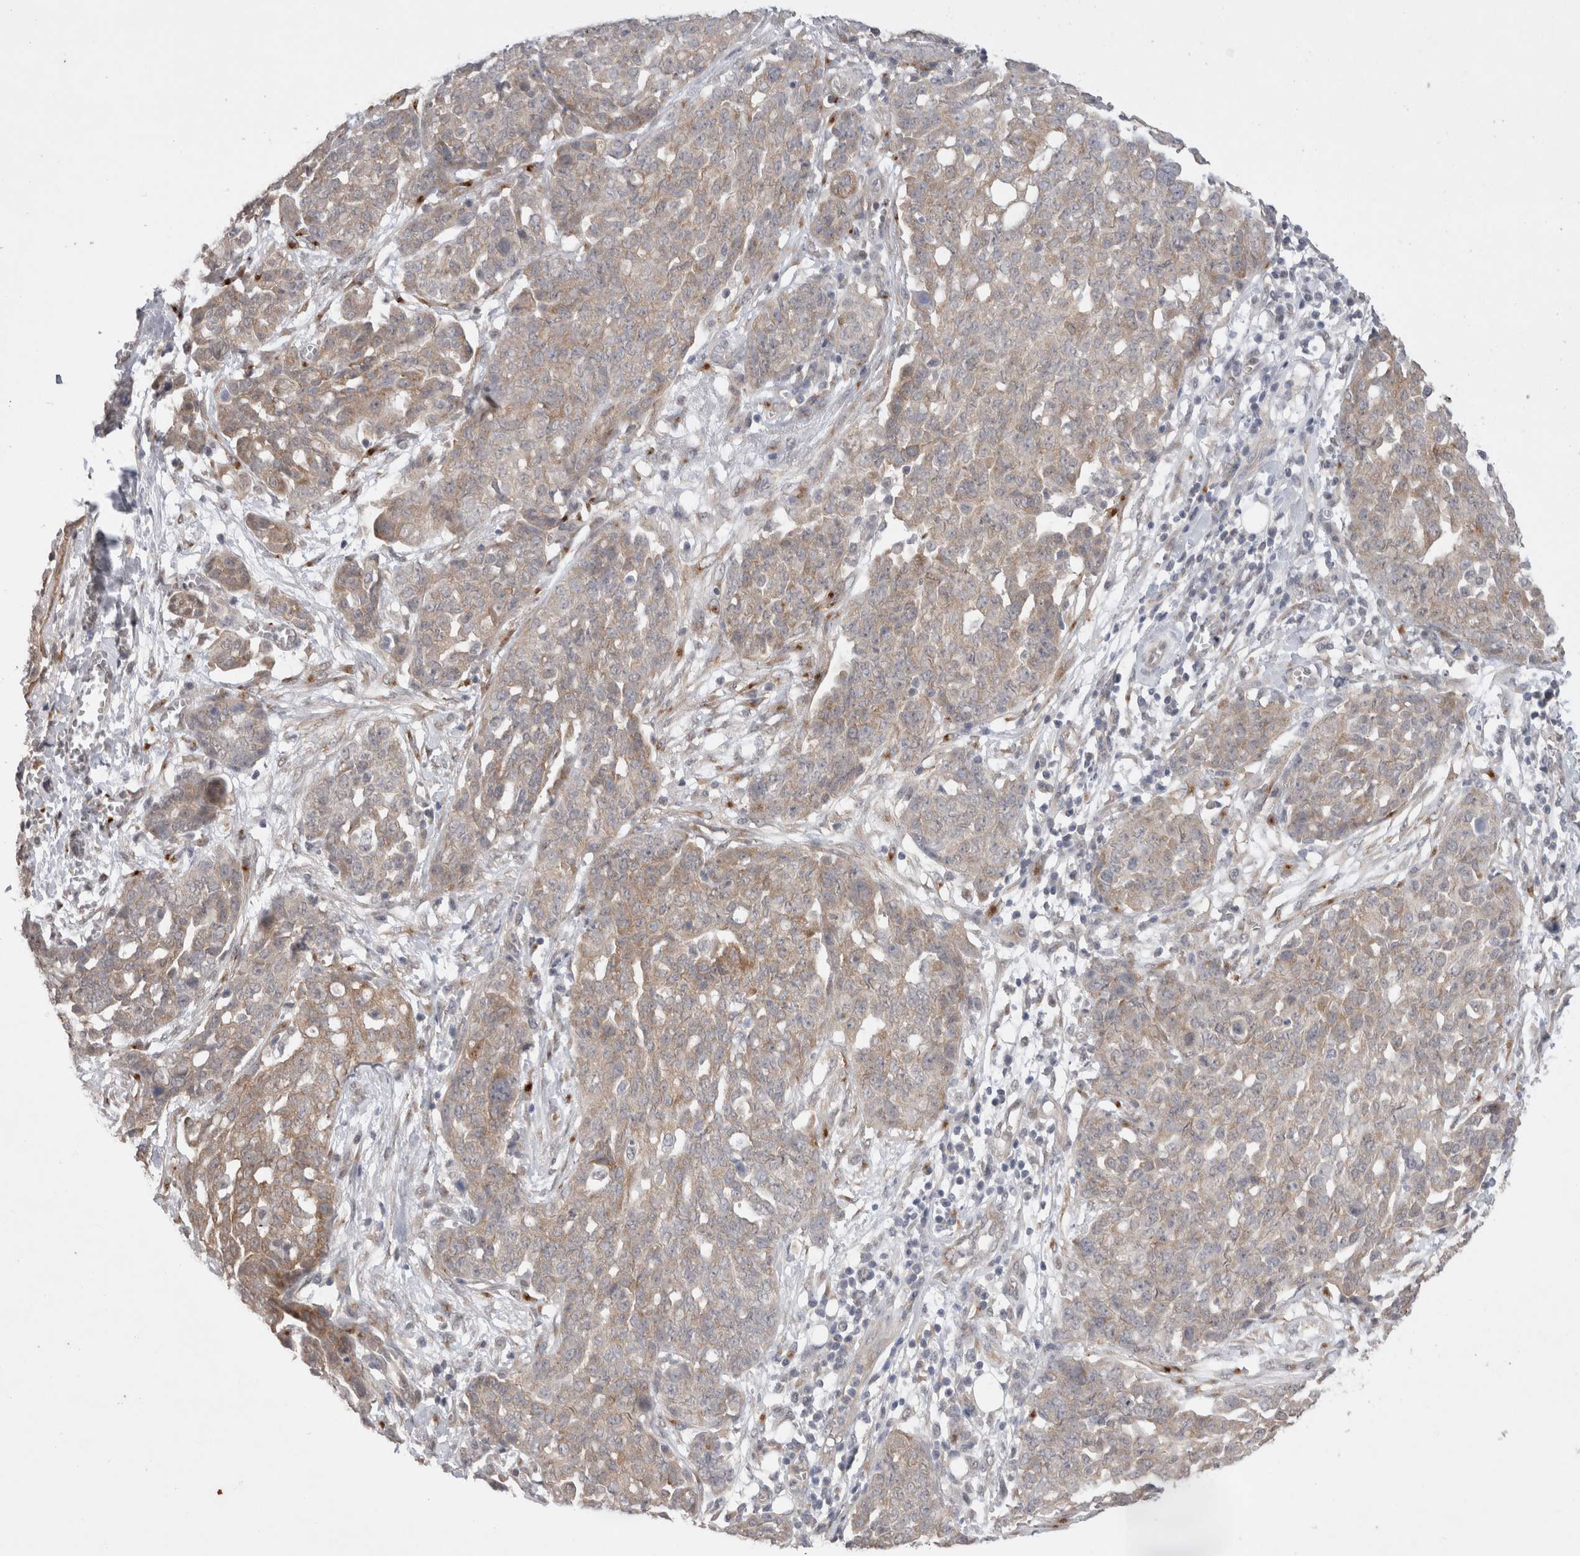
{"staining": {"intensity": "weak", "quantity": "<25%", "location": "cytoplasmic/membranous"}, "tissue": "ovarian cancer", "cell_type": "Tumor cells", "image_type": "cancer", "snomed": [{"axis": "morphology", "description": "Cystadenocarcinoma, serous, NOS"}, {"axis": "topography", "description": "Soft tissue"}, {"axis": "topography", "description": "Ovary"}], "caption": "The photomicrograph exhibits no staining of tumor cells in ovarian cancer.", "gene": "WIPF2", "patient": {"sex": "female", "age": 57}}